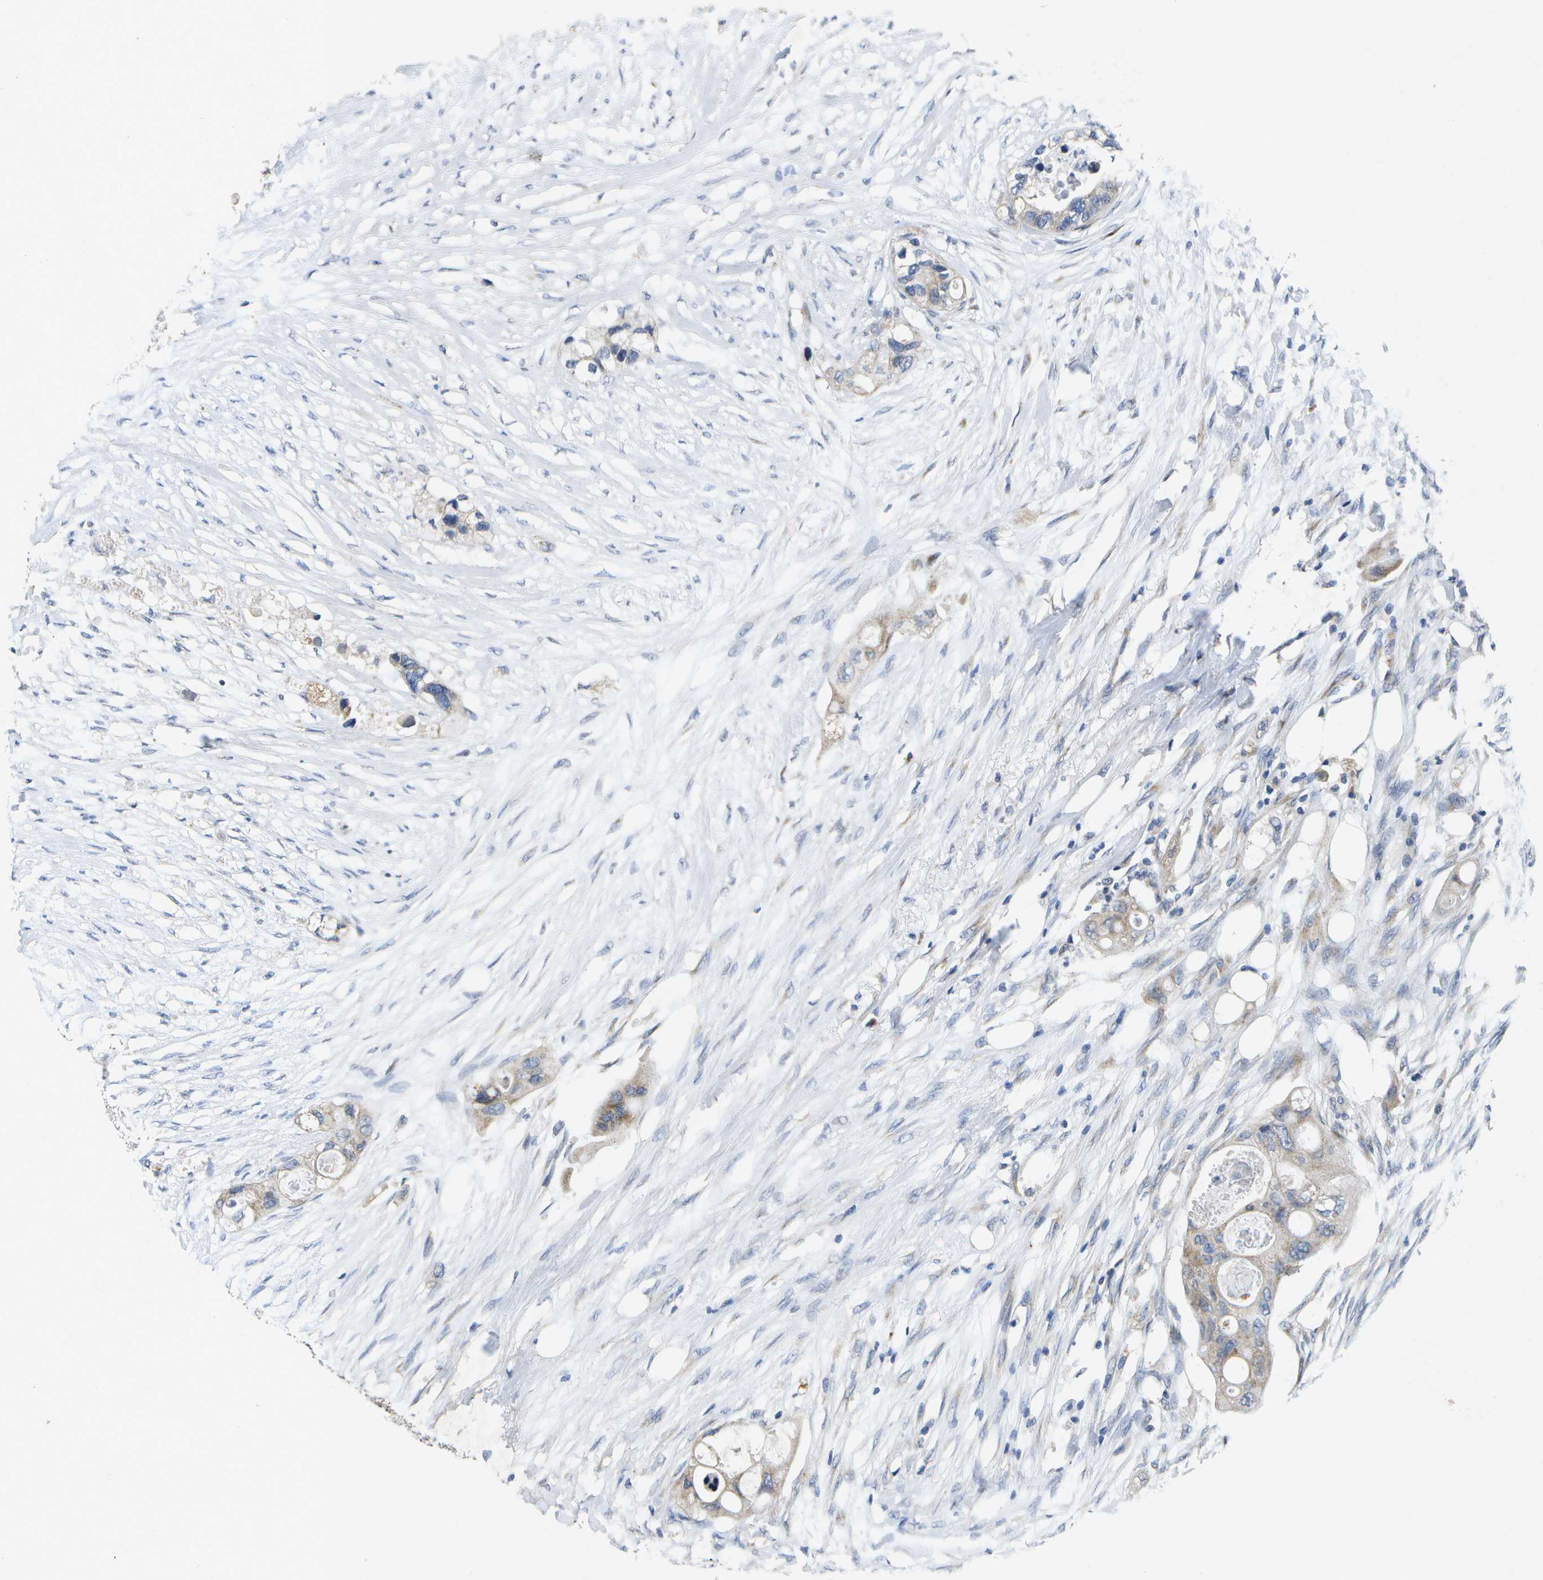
{"staining": {"intensity": "weak", "quantity": "<25%", "location": "cytoplasmic/membranous"}, "tissue": "colorectal cancer", "cell_type": "Tumor cells", "image_type": "cancer", "snomed": [{"axis": "morphology", "description": "Adenocarcinoma, NOS"}, {"axis": "topography", "description": "Colon"}], "caption": "This is an immunohistochemistry histopathology image of adenocarcinoma (colorectal). There is no positivity in tumor cells.", "gene": "KDELR1", "patient": {"sex": "female", "age": 57}}